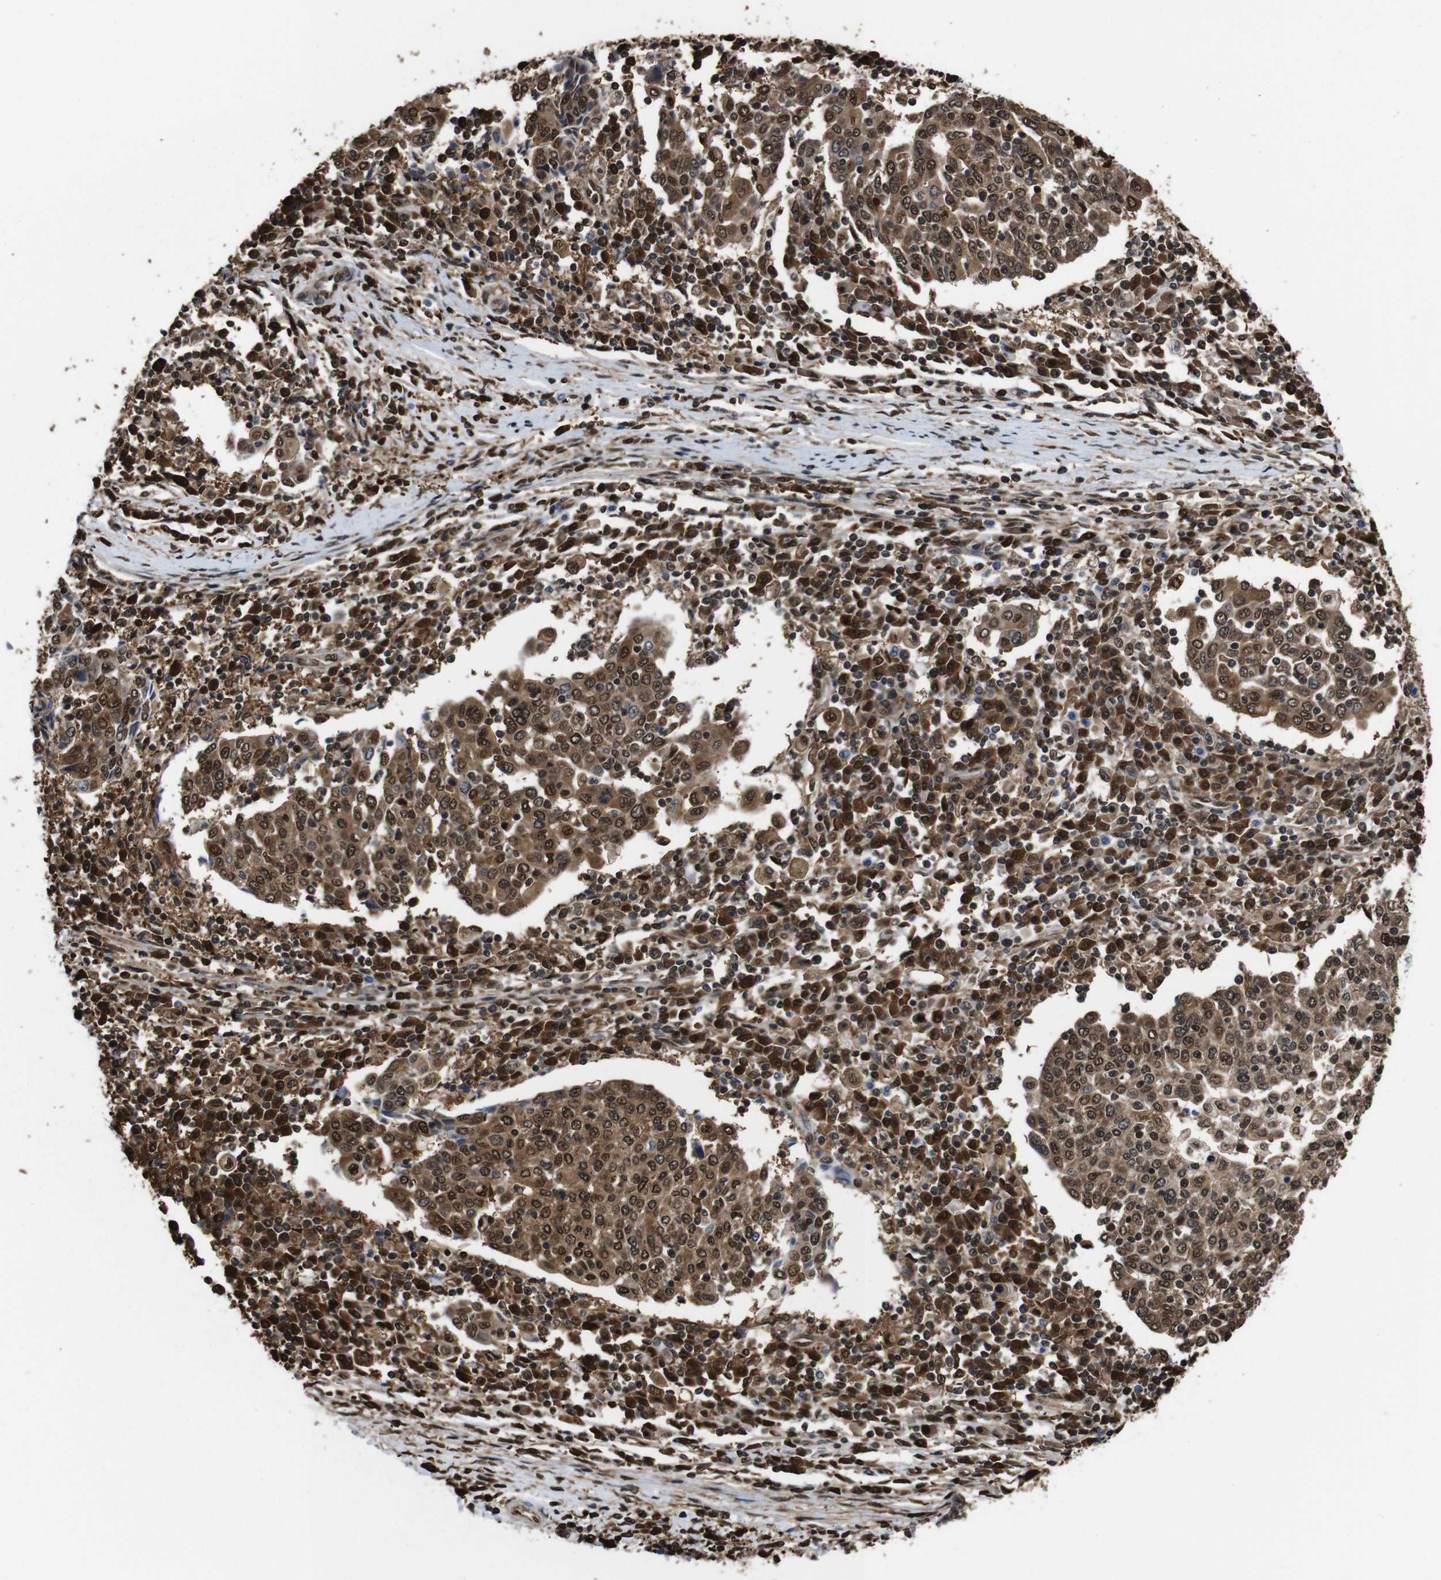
{"staining": {"intensity": "strong", "quantity": ">75%", "location": "cytoplasmic/membranous,nuclear"}, "tissue": "cervical cancer", "cell_type": "Tumor cells", "image_type": "cancer", "snomed": [{"axis": "morphology", "description": "Squamous cell carcinoma, NOS"}, {"axis": "topography", "description": "Cervix"}], "caption": "Squamous cell carcinoma (cervical) was stained to show a protein in brown. There is high levels of strong cytoplasmic/membranous and nuclear expression in about >75% of tumor cells. (Brightfield microscopy of DAB IHC at high magnification).", "gene": "VCP", "patient": {"sex": "female", "age": 40}}